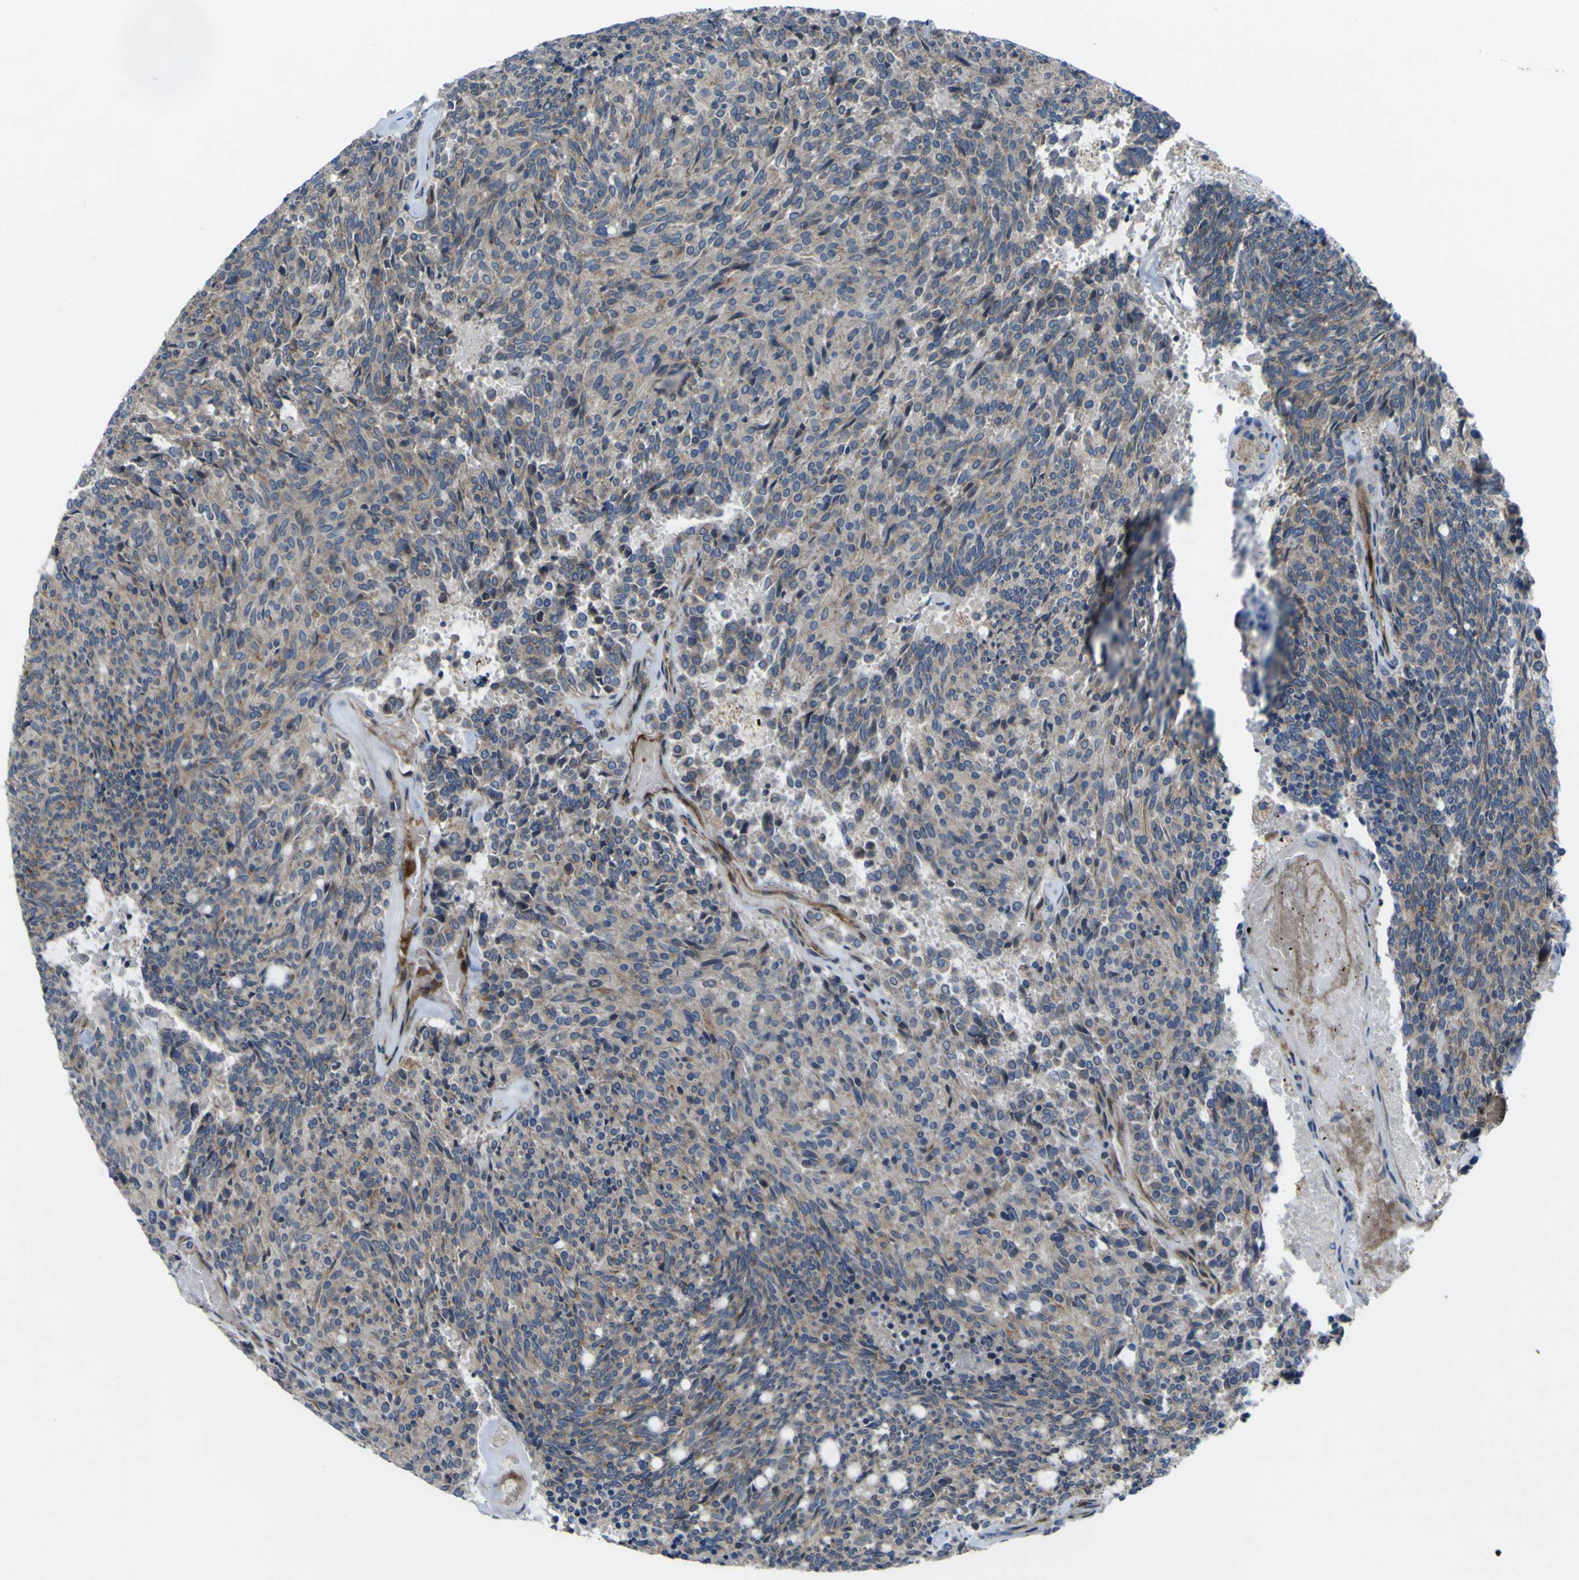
{"staining": {"intensity": "moderate", "quantity": "<25%", "location": "cytoplasmic/membranous"}, "tissue": "carcinoid", "cell_type": "Tumor cells", "image_type": "cancer", "snomed": [{"axis": "morphology", "description": "Carcinoid, malignant, NOS"}, {"axis": "topography", "description": "Pancreas"}], "caption": "High-magnification brightfield microscopy of malignant carcinoid stained with DAB (3,3'-diaminobenzidine) (brown) and counterstained with hematoxylin (blue). tumor cells exhibit moderate cytoplasmic/membranous positivity is appreciated in about<25% of cells.", "gene": "GPLD1", "patient": {"sex": "female", "age": 54}}